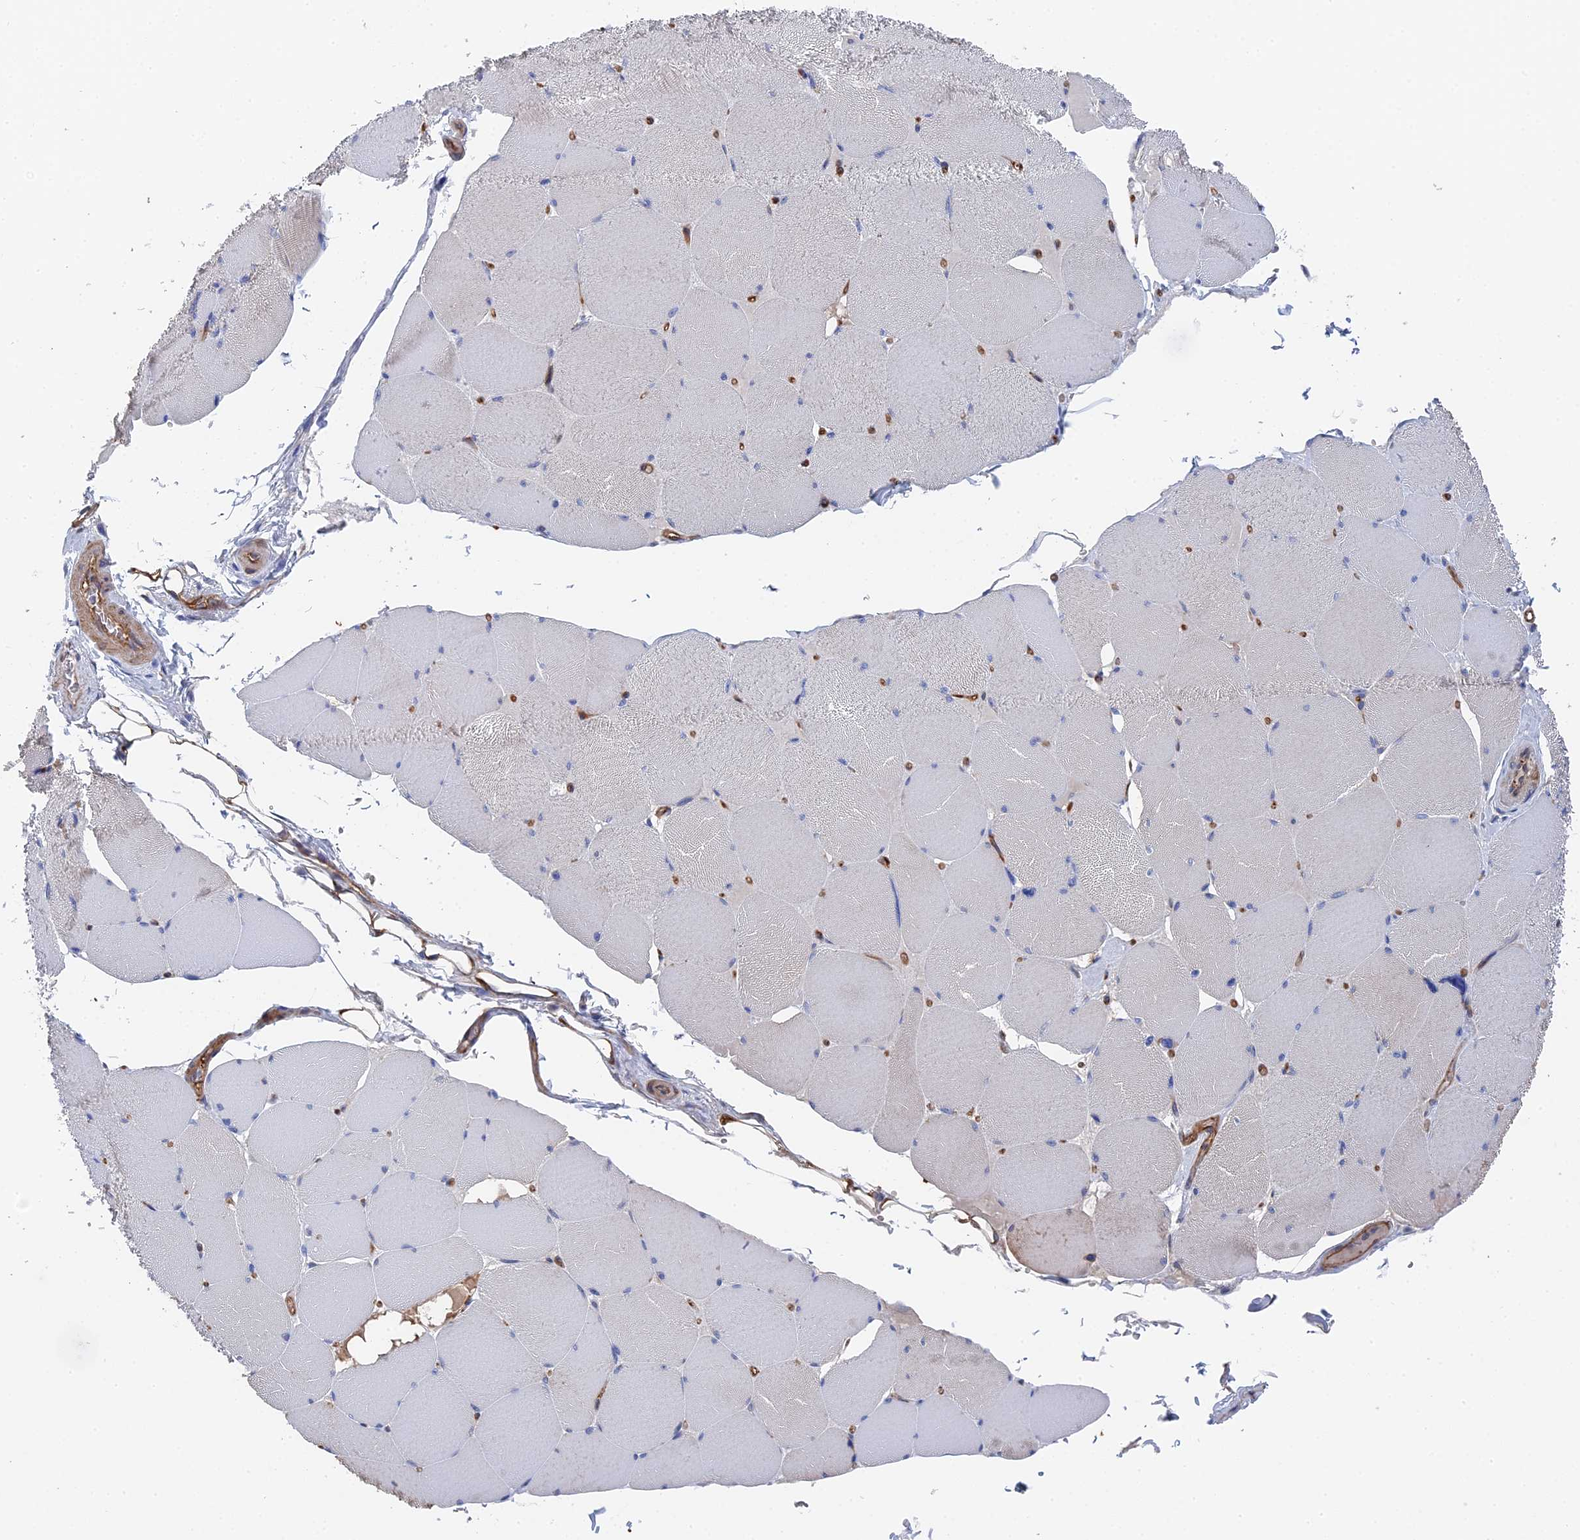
{"staining": {"intensity": "weak", "quantity": "<25%", "location": "cytoplasmic/membranous"}, "tissue": "skeletal muscle", "cell_type": "Myocytes", "image_type": "normal", "snomed": [{"axis": "morphology", "description": "Normal tissue, NOS"}, {"axis": "topography", "description": "Skeletal muscle"}, {"axis": "topography", "description": "Head-Neck"}], "caption": "Immunohistochemistry (IHC) image of unremarkable skeletal muscle stained for a protein (brown), which demonstrates no expression in myocytes. (Stains: DAB immunohistochemistry (IHC) with hematoxylin counter stain, Microscopy: brightfield microscopy at high magnification).", "gene": "MTHFSD", "patient": {"sex": "male", "age": 66}}